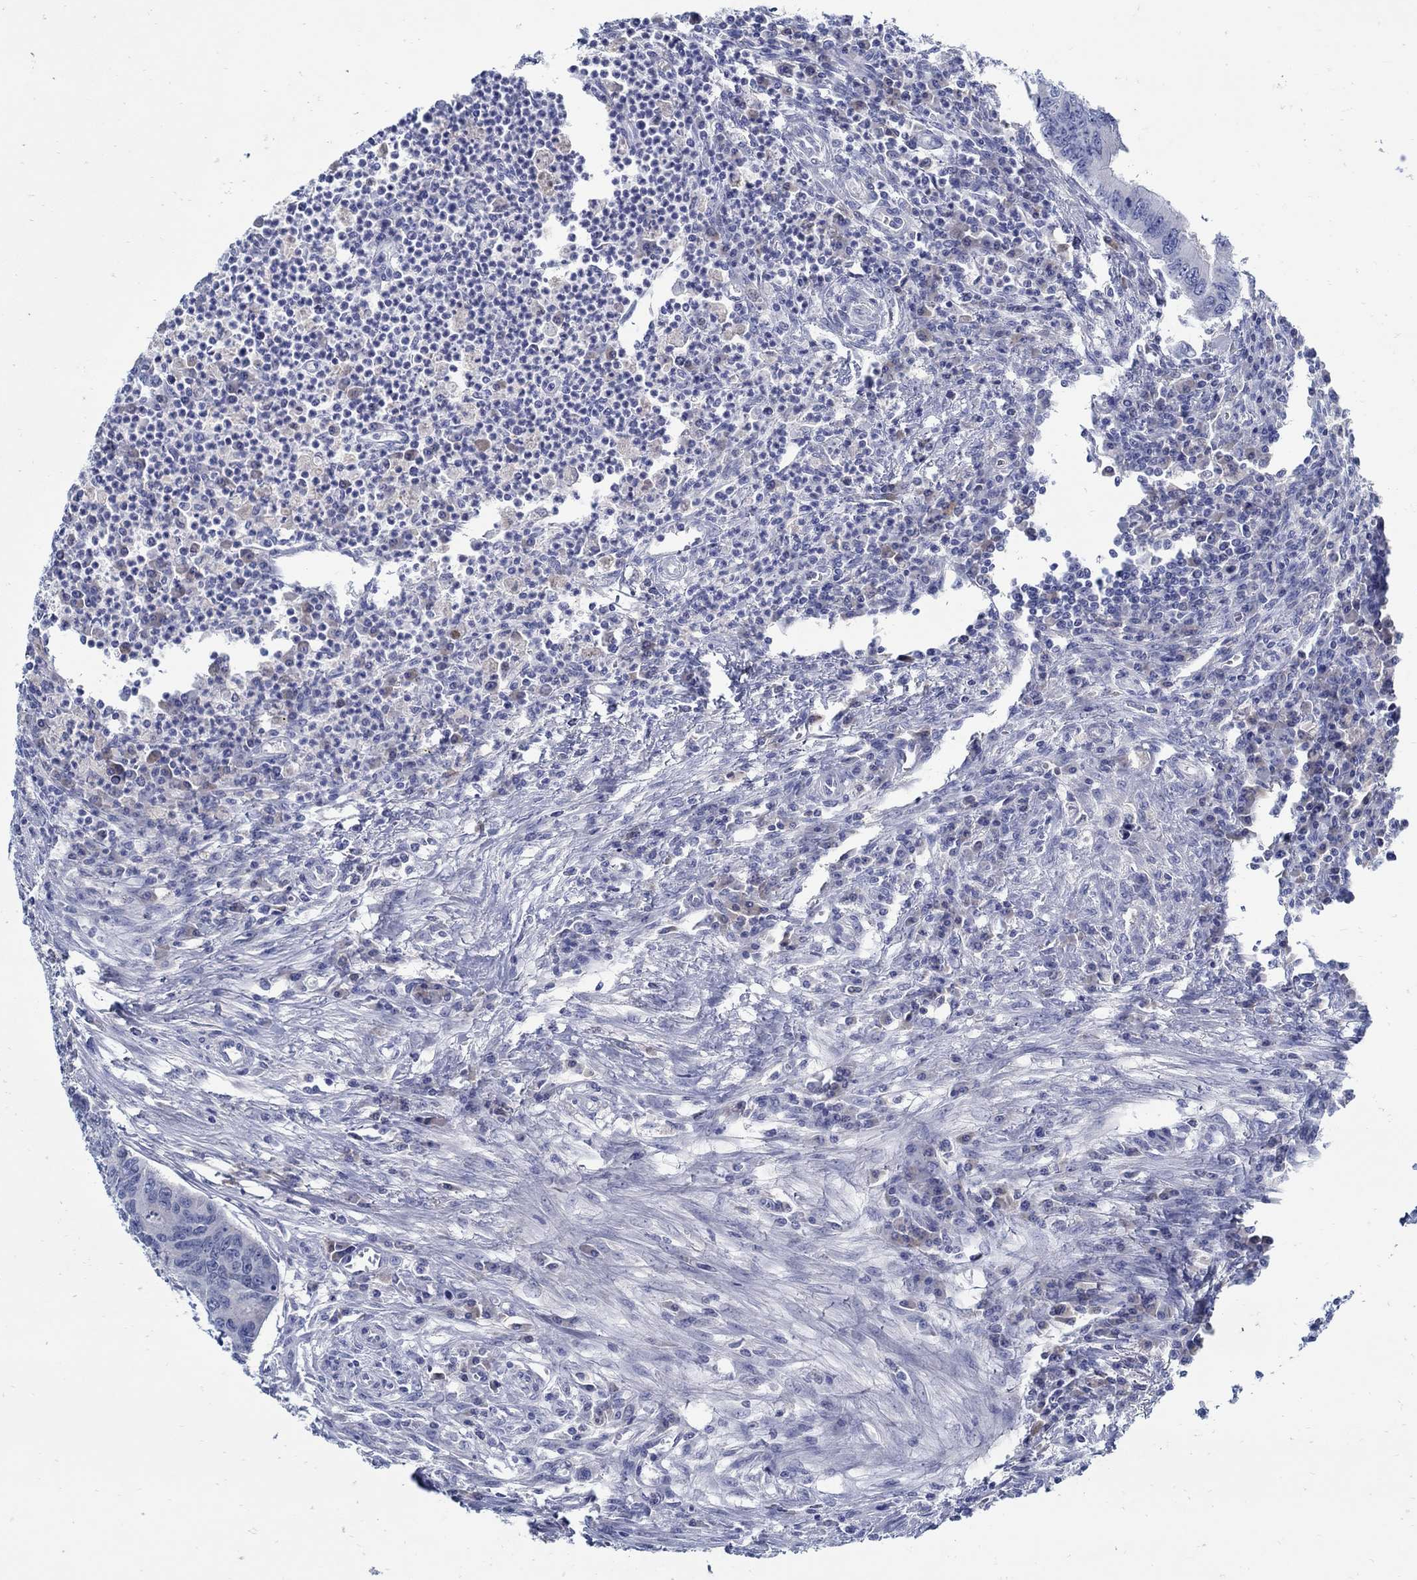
{"staining": {"intensity": "negative", "quantity": "none", "location": "none"}, "tissue": "colorectal cancer", "cell_type": "Tumor cells", "image_type": "cancer", "snomed": [{"axis": "morphology", "description": "Adenocarcinoma, NOS"}, {"axis": "topography", "description": "Colon"}], "caption": "This histopathology image is of colorectal cancer (adenocarcinoma) stained with immunohistochemistry to label a protein in brown with the nuclei are counter-stained blue. There is no expression in tumor cells.", "gene": "PAX9", "patient": {"sex": "male", "age": 53}}